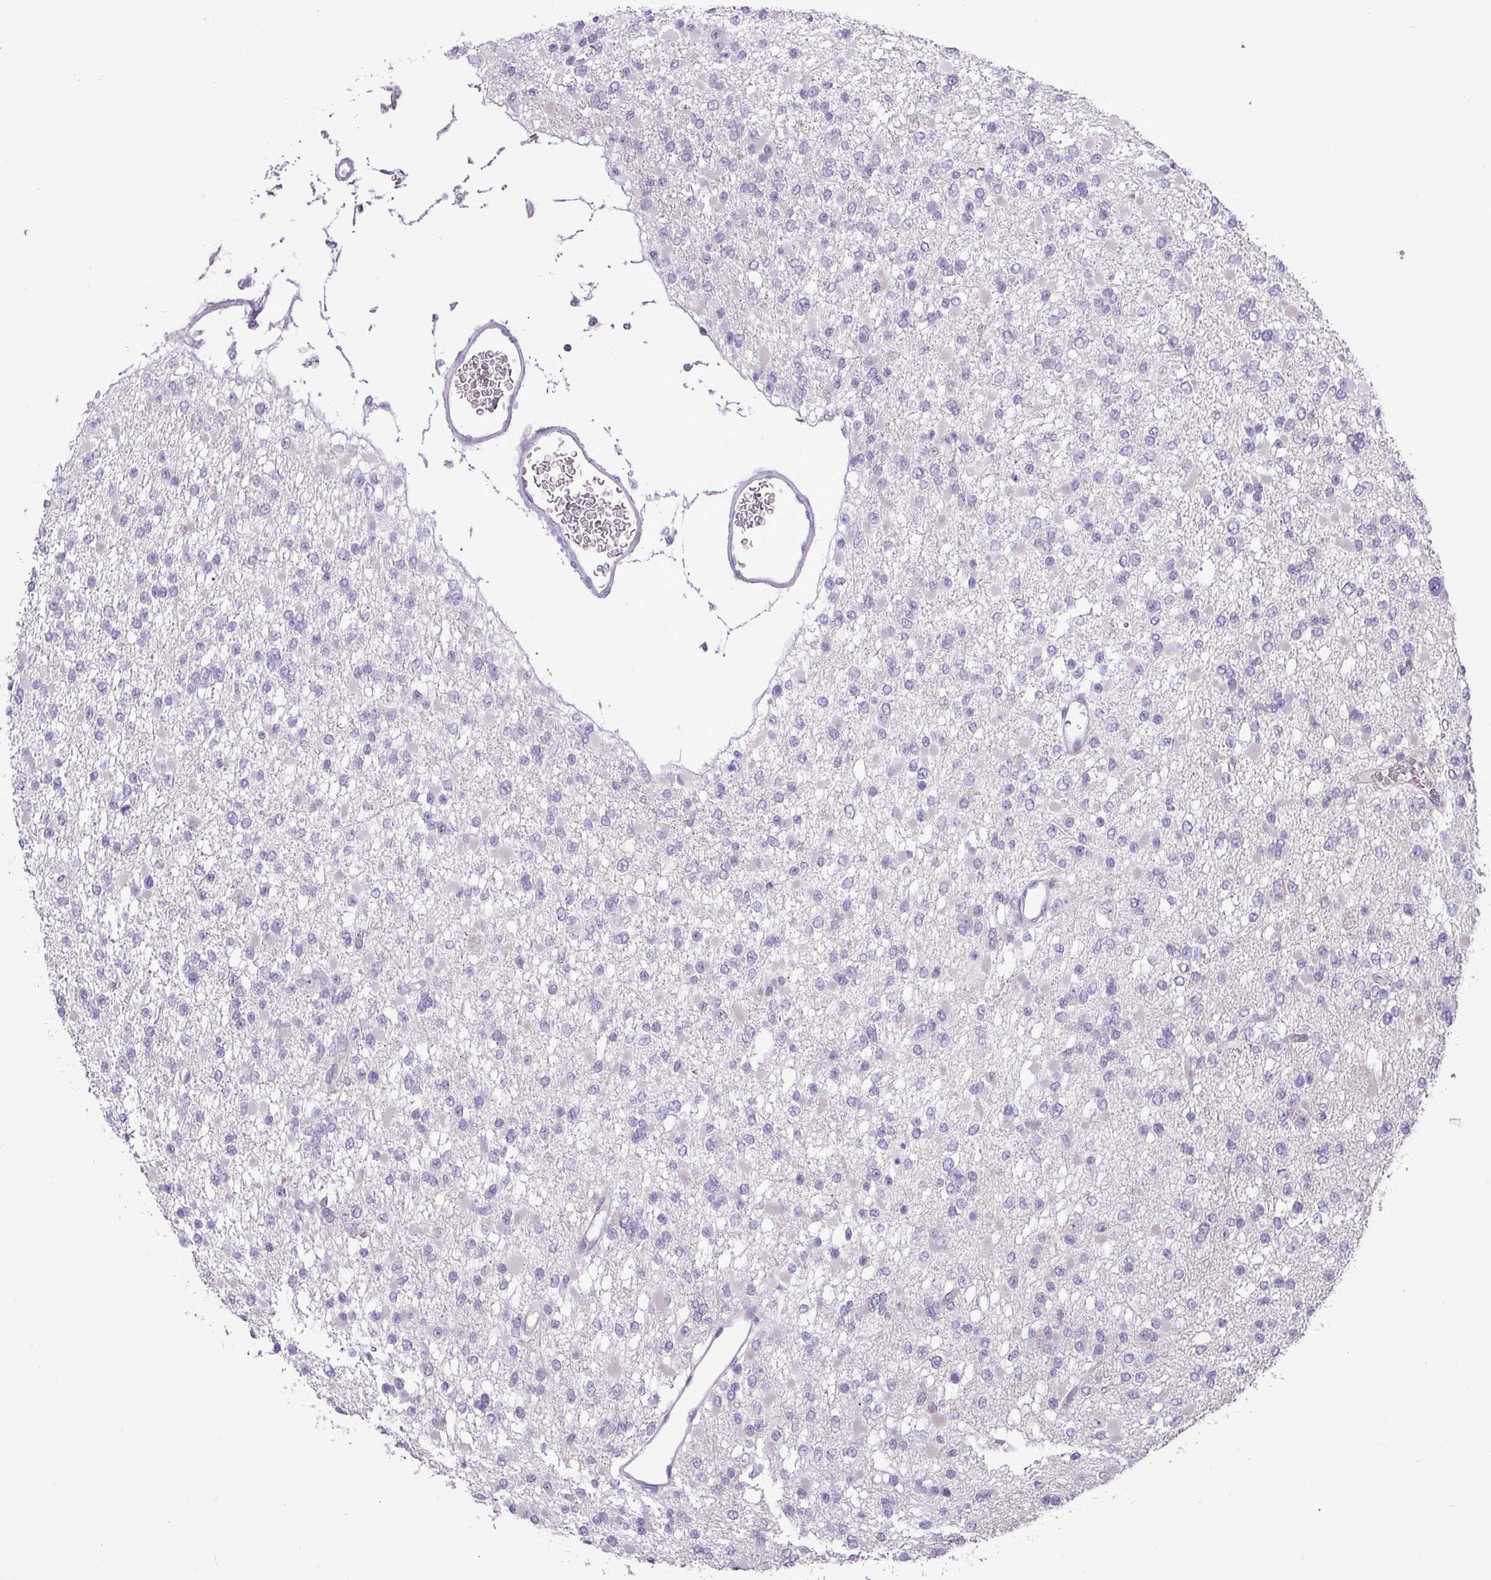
{"staining": {"intensity": "negative", "quantity": "none", "location": "none"}, "tissue": "glioma", "cell_type": "Tumor cells", "image_type": "cancer", "snomed": [{"axis": "morphology", "description": "Glioma, malignant, Low grade"}, {"axis": "topography", "description": "Brain"}], "caption": "DAB immunohistochemical staining of human low-grade glioma (malignant) shows no significant expression in tumor cells.", "gene": "RIPPLY1", "patient": {"sex": "female", "age": 22}}